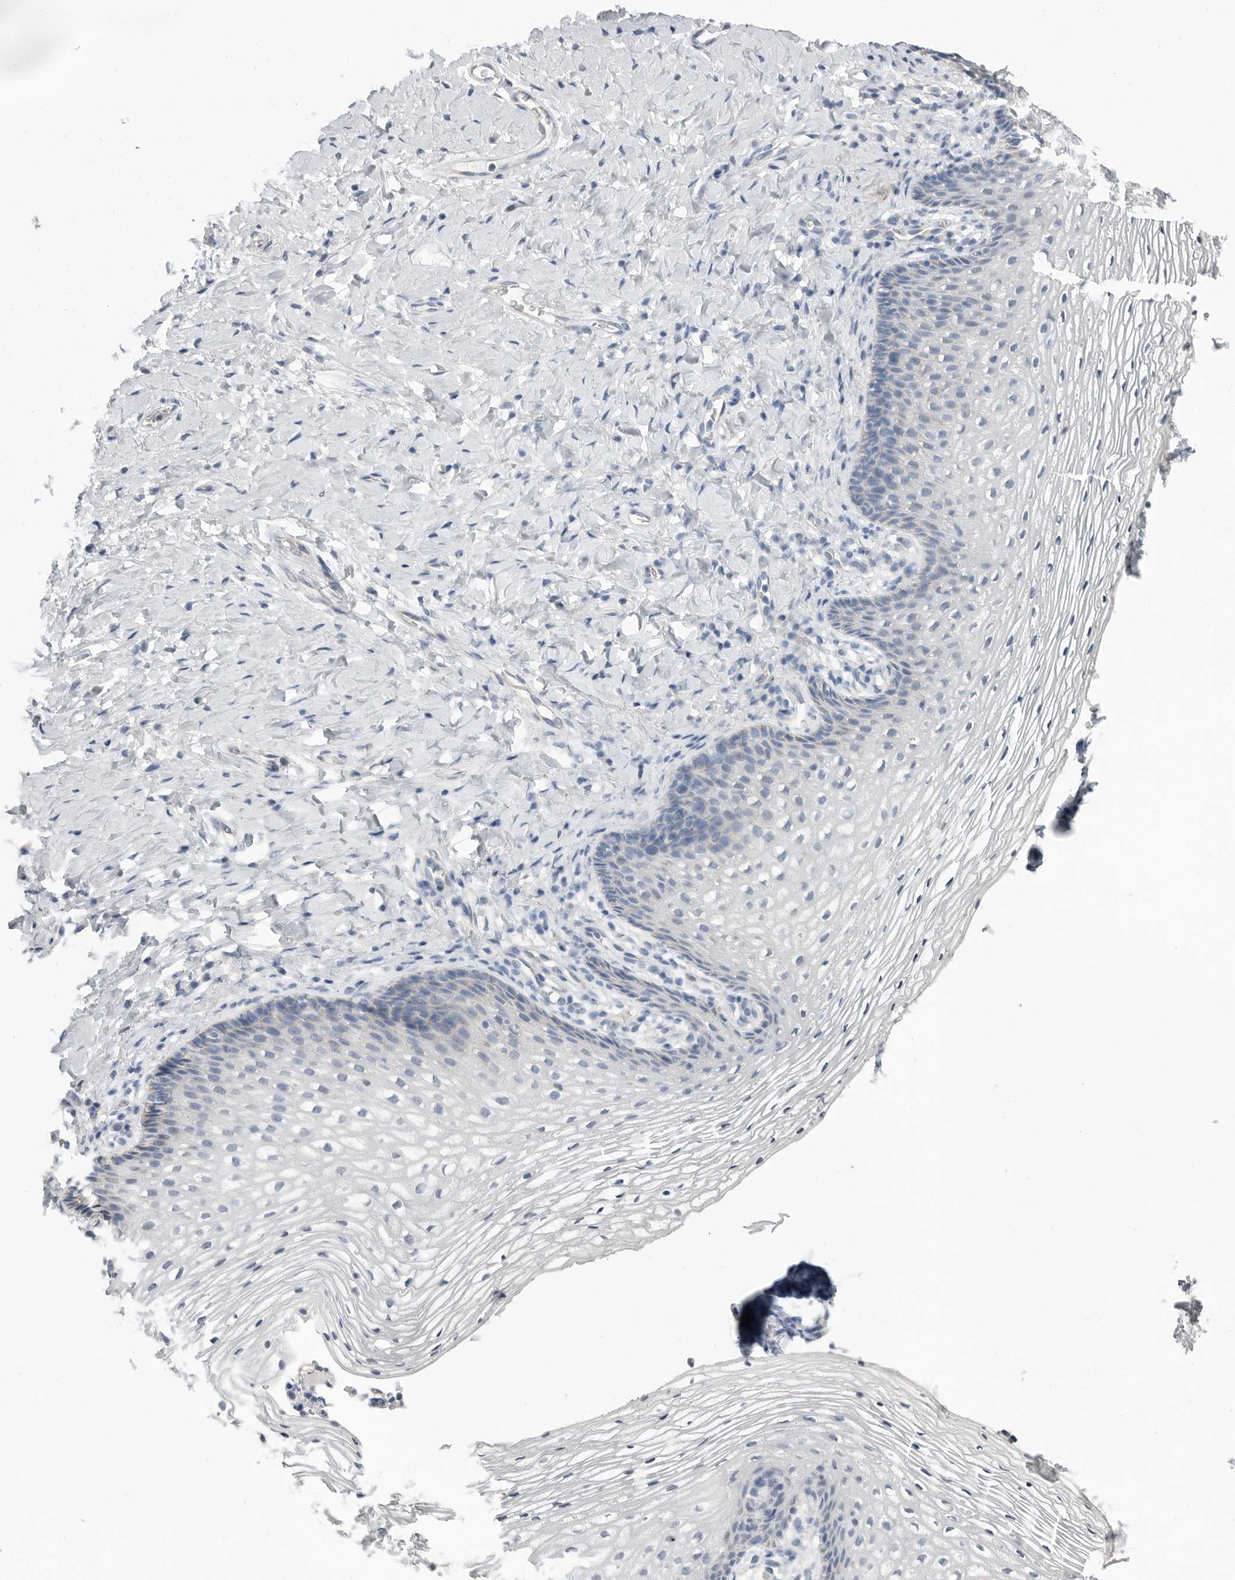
{"staining": {"intensity": "negative", "quantity": "none", "location": "none"}, "tissue": "vagina", "cell_type": "Squamous epithelial cells", "image_type": "normal", "snomed": [{"axis": "morphology", "description": "Normal tissue, NOS"}, {"axis": "topography", "description": "Vagina"}], "caption": "The photomicrograph shows no significant staining in squamous epithelial cells of vagina. (IHC, brightfield microscopy, high magnification).", "gene": "PLN", "patient": {"sex": "female", "age": 60}}